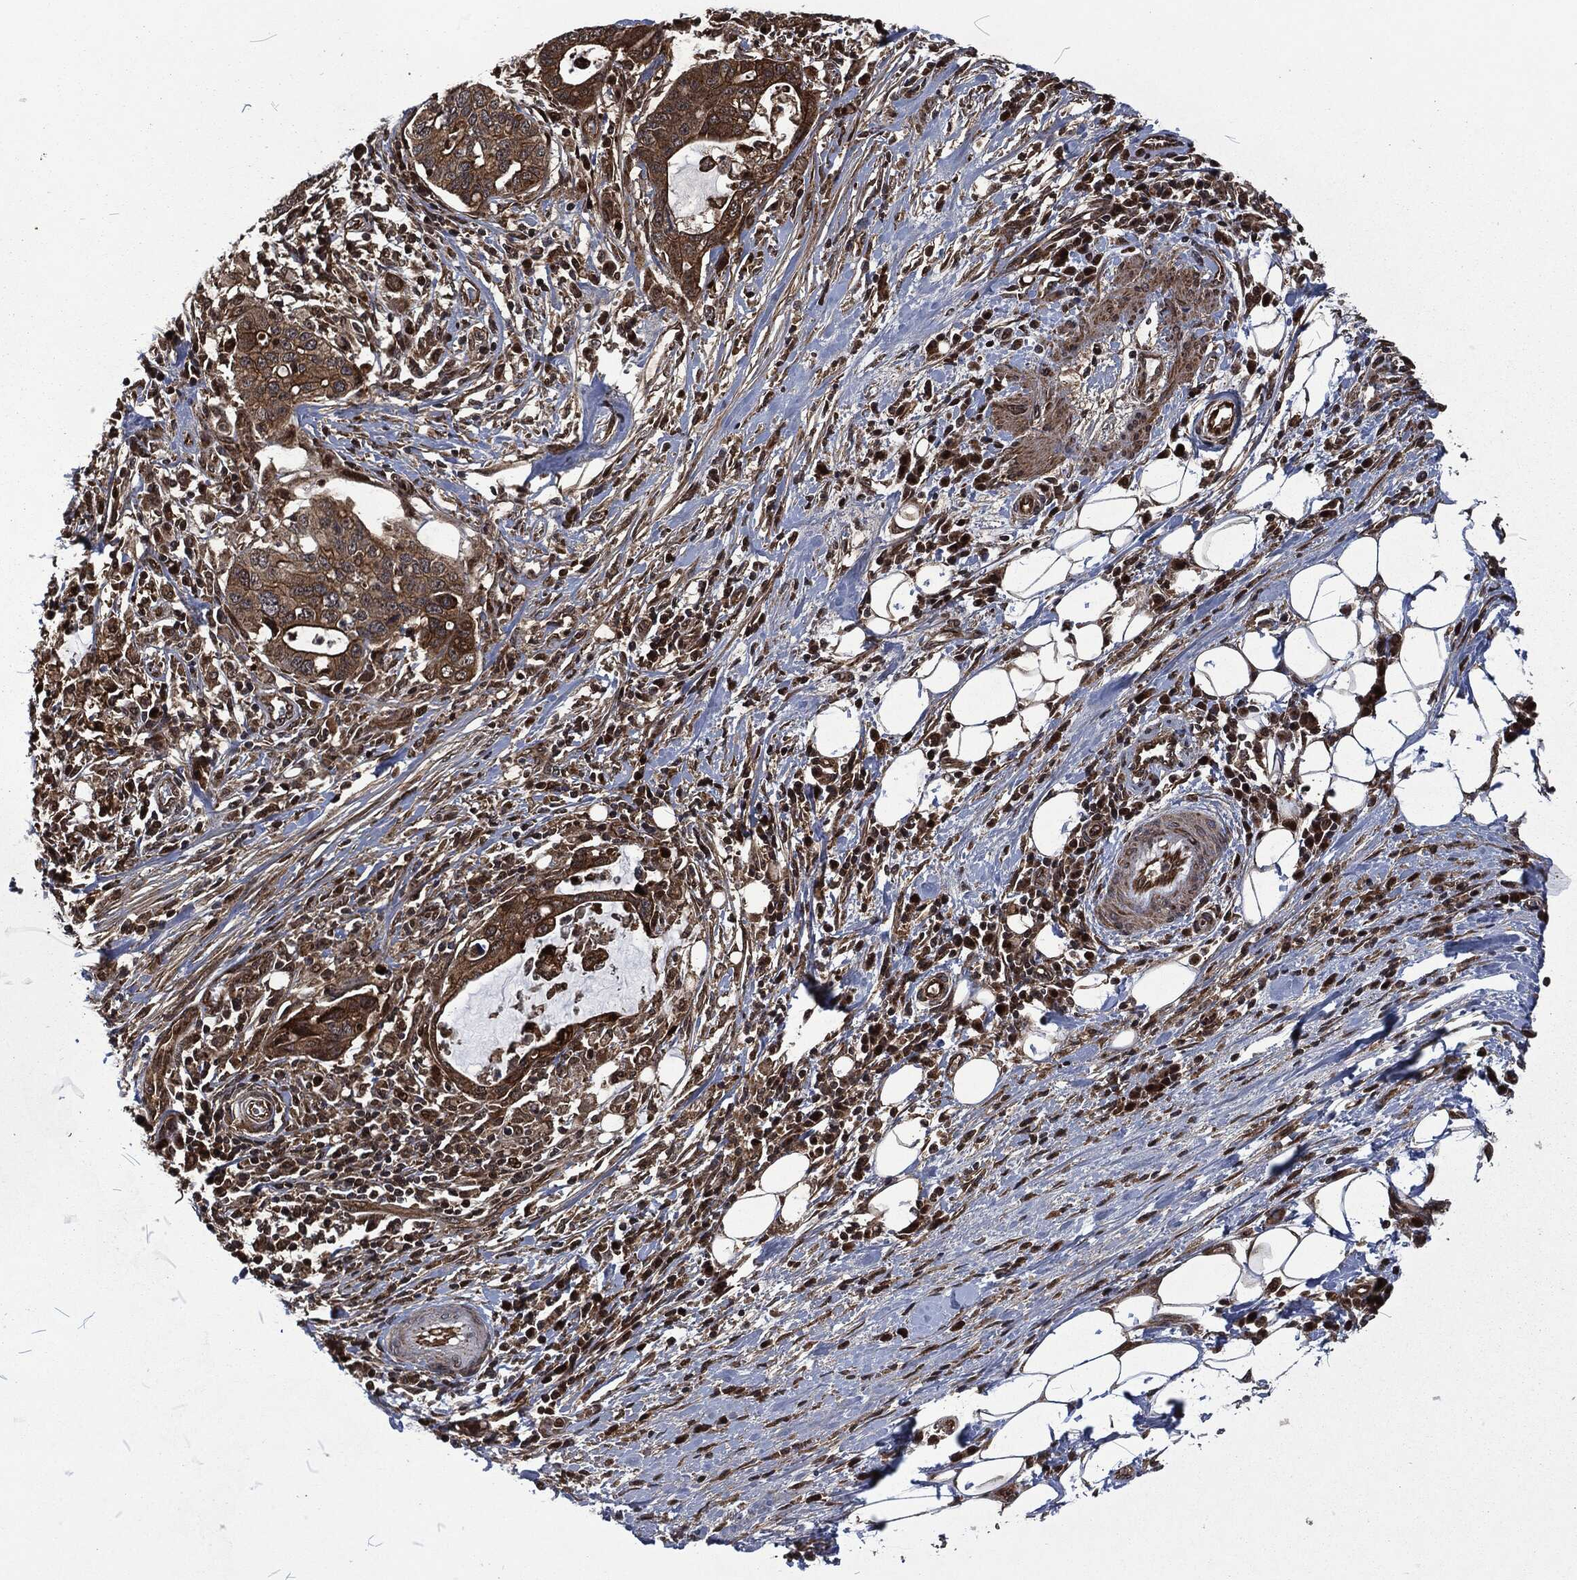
{"staining": {"intensity": "moderate", "quantity": ">75%", "location": "cytoplasmic/membranous"}, "tissue": "stomach cancer", "cell_type": "Tumor cells", "image_type": "cancer", "snomed": [{"axis": "morphology", "description": "Adenocarcinoma, NOS"}, {"axis": "topography", "description": "Stomach"}], "caption": "IHC micrograph of stomach cancer (adenocarcinoma) stained for a protein (brown), which reveals medium levels of moderate cytoplasmic/membranous positivity in about >75% of tumor cells.", "gene": "CMPK2", "patient": {"sex": "male", "age": 54}}